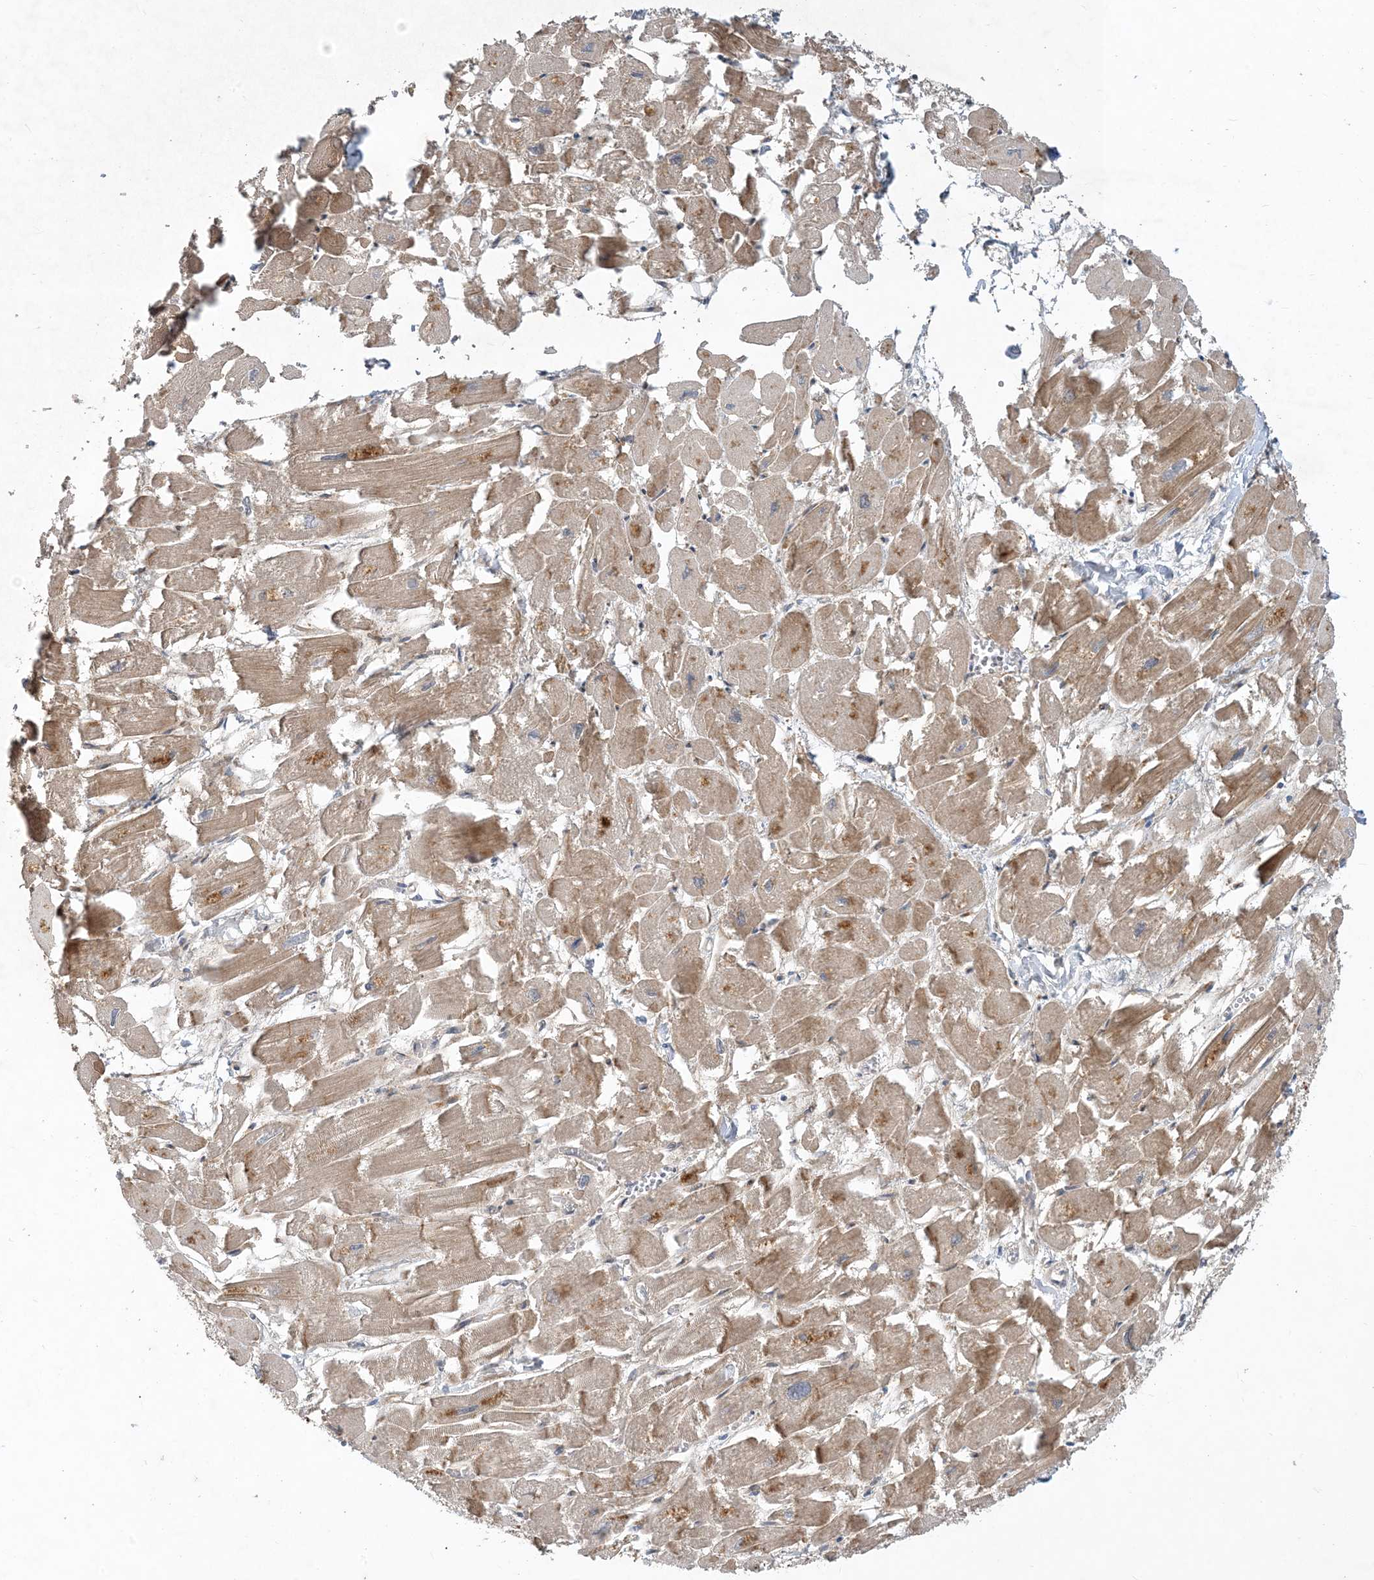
{"staining": {"intensity": "moderate", "quantity": "25%-75%", "location": "cytoplasmic/membranous"}, "tissue": "heart muscle", "cell_type": "Cardiomyocytes", "image_type": "normal", "snomed": [{"axis": "morphology", "description": "Normal tissue, NOS"}, {"axis": "topography", "description": "Heart"}], "caption": "Immunohistochemistry (IHC) of normal heart muscle reveals medium levels of moderate cytoplasmic/membranous staining in about 25%-75% of cardiomyocytes. (IHC, brightfield microscopy, high magnification).", "gene": "CDS1", "patient": {"sex": "male", "age": 54}}